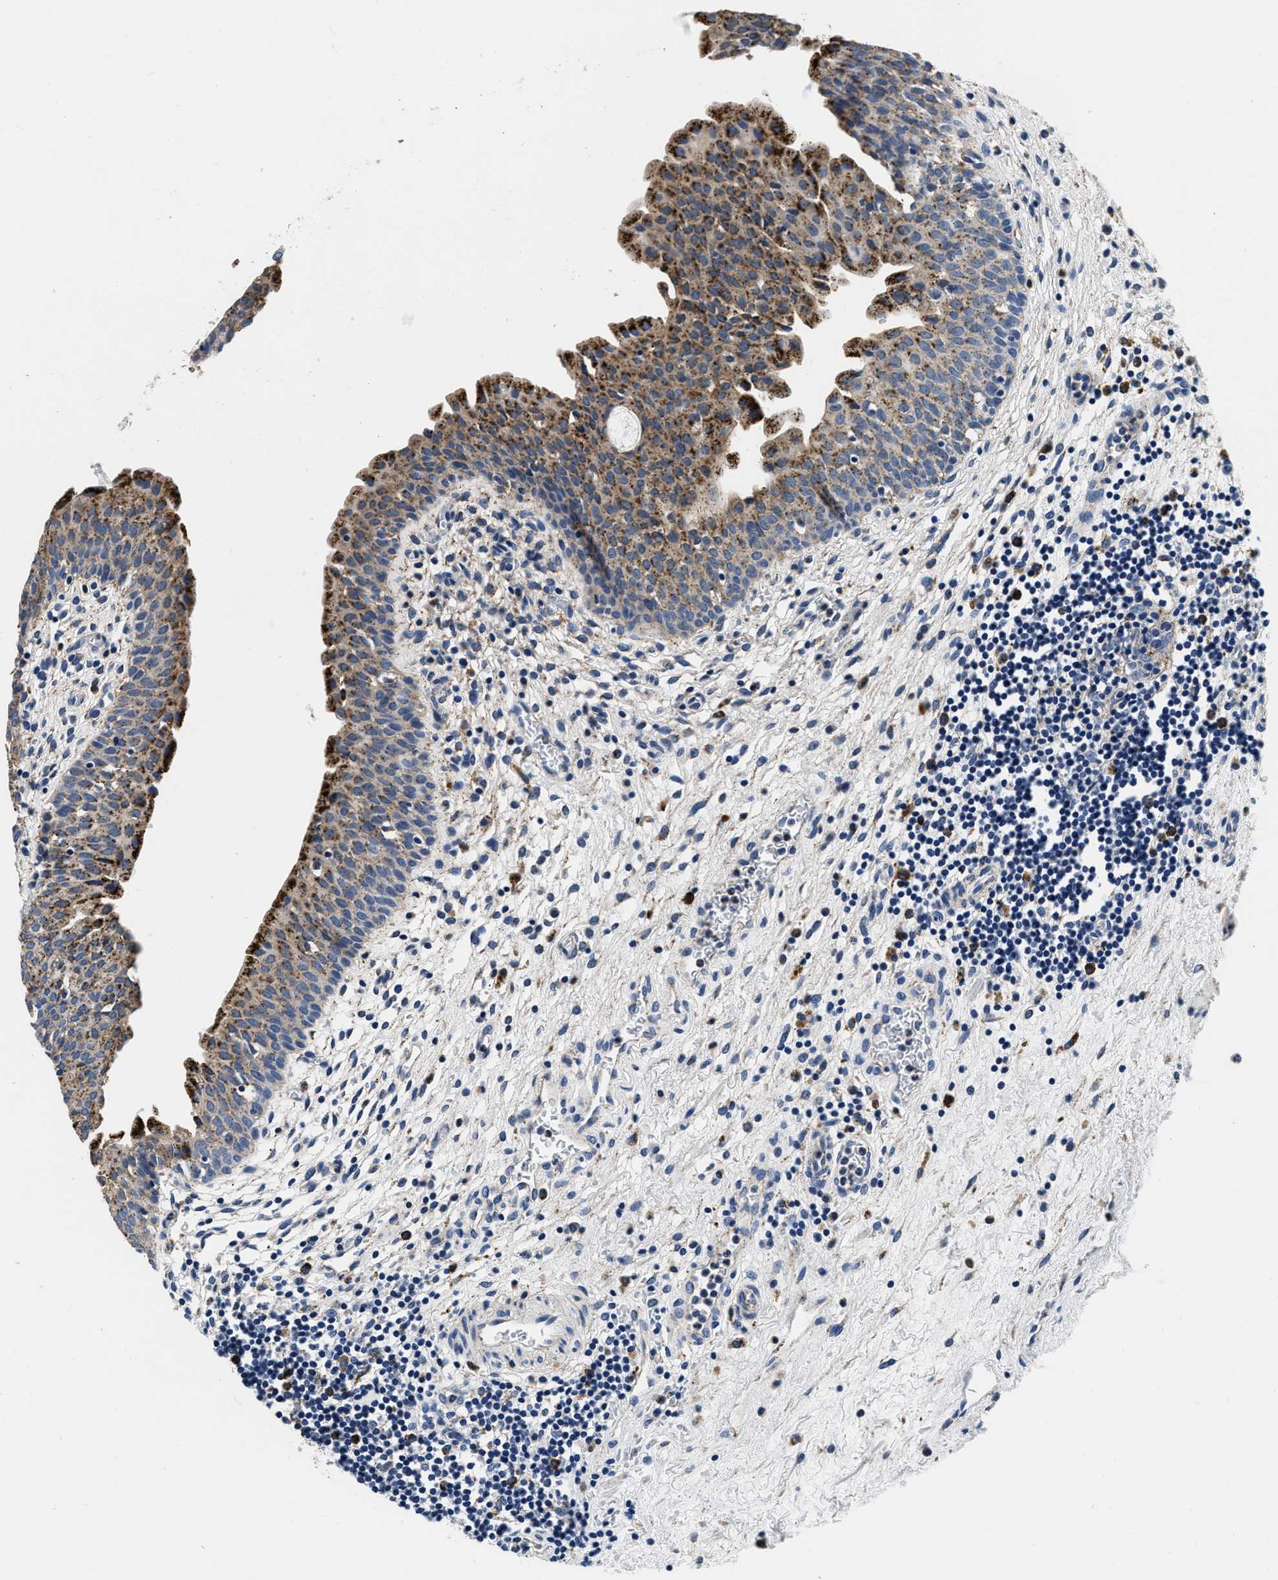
{"staining": {"intensity": "strong", "quantity": ">75%", "location": "cytoplasmic/membranous"}, "tissue": "urinary bladder", "cell_type": "Urothelial cells", "image_type": "normal", "snomed": [{"axis": "morphology", "description": "Normal tissue, NOS"}, {"axis": "topography", "description": "Urinary bladder"}], "caption": "Urinary bladder stained with a brown dye shows strong cytoplasmic/membranous positive expression in approximately >75% of urothelial cells.", "gene": "GRN", "patient": {"sex": "male", "age": 37}}